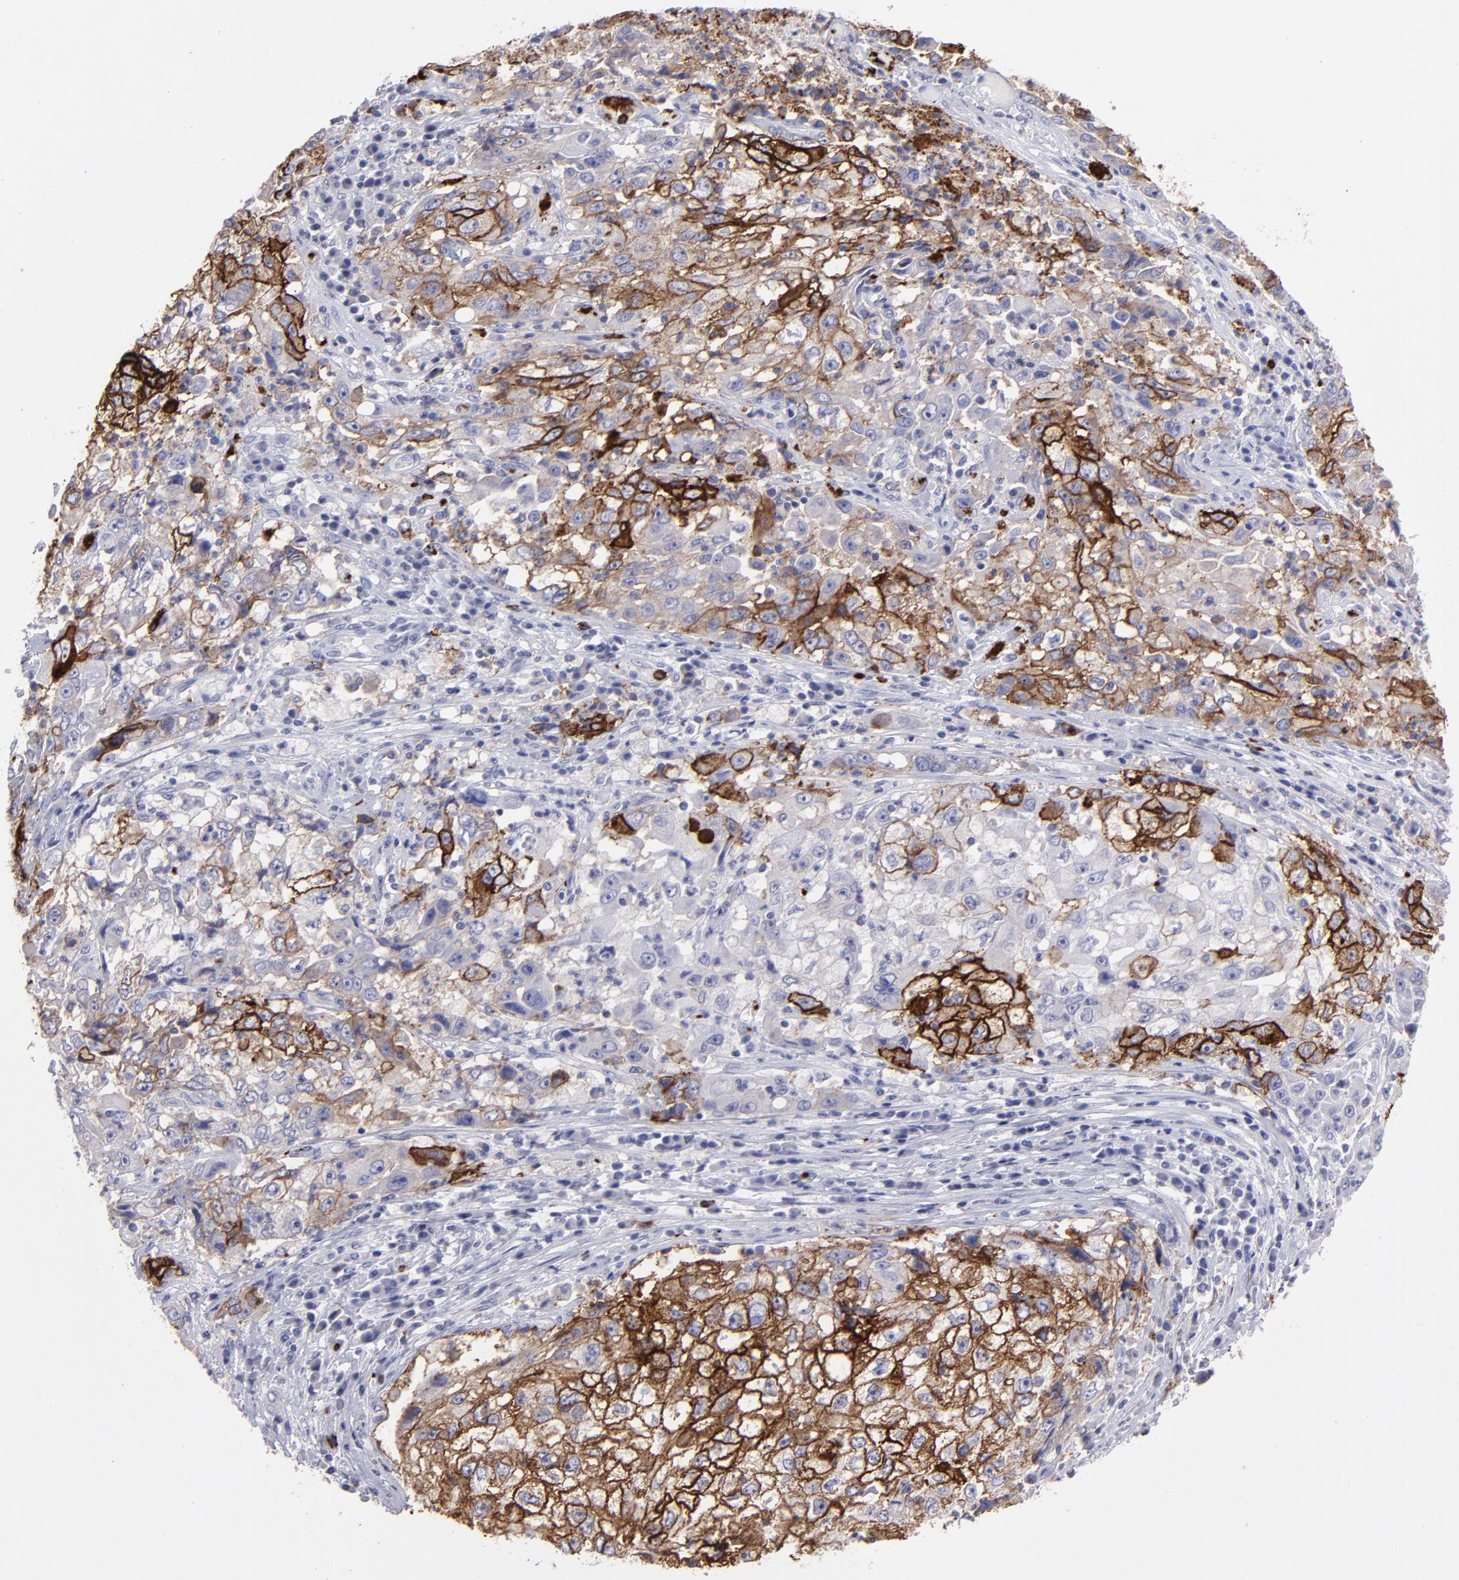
{"staining": {"intensity": "moderate", "quantity": "25%-75%", "location": "cytoplasmic/membranous"}, "tissue": "cervical cancer", "cell_type": "Tumor cells", "image_type": "cancer", "snomed": [{"axis": "morphology", "description": "Squamous cell carcinoma, NOS"}, {"axis": "topography", "description": "Cervix"}], "caption": "Cervical cancer was stained to show a protein in brown. There is medium levels of moderate cytoplasmic/membranous staining in approximately 25%-75% of tumor cells.", "gene": "CD36", "patient": {"sex": "female", "age": 36}}